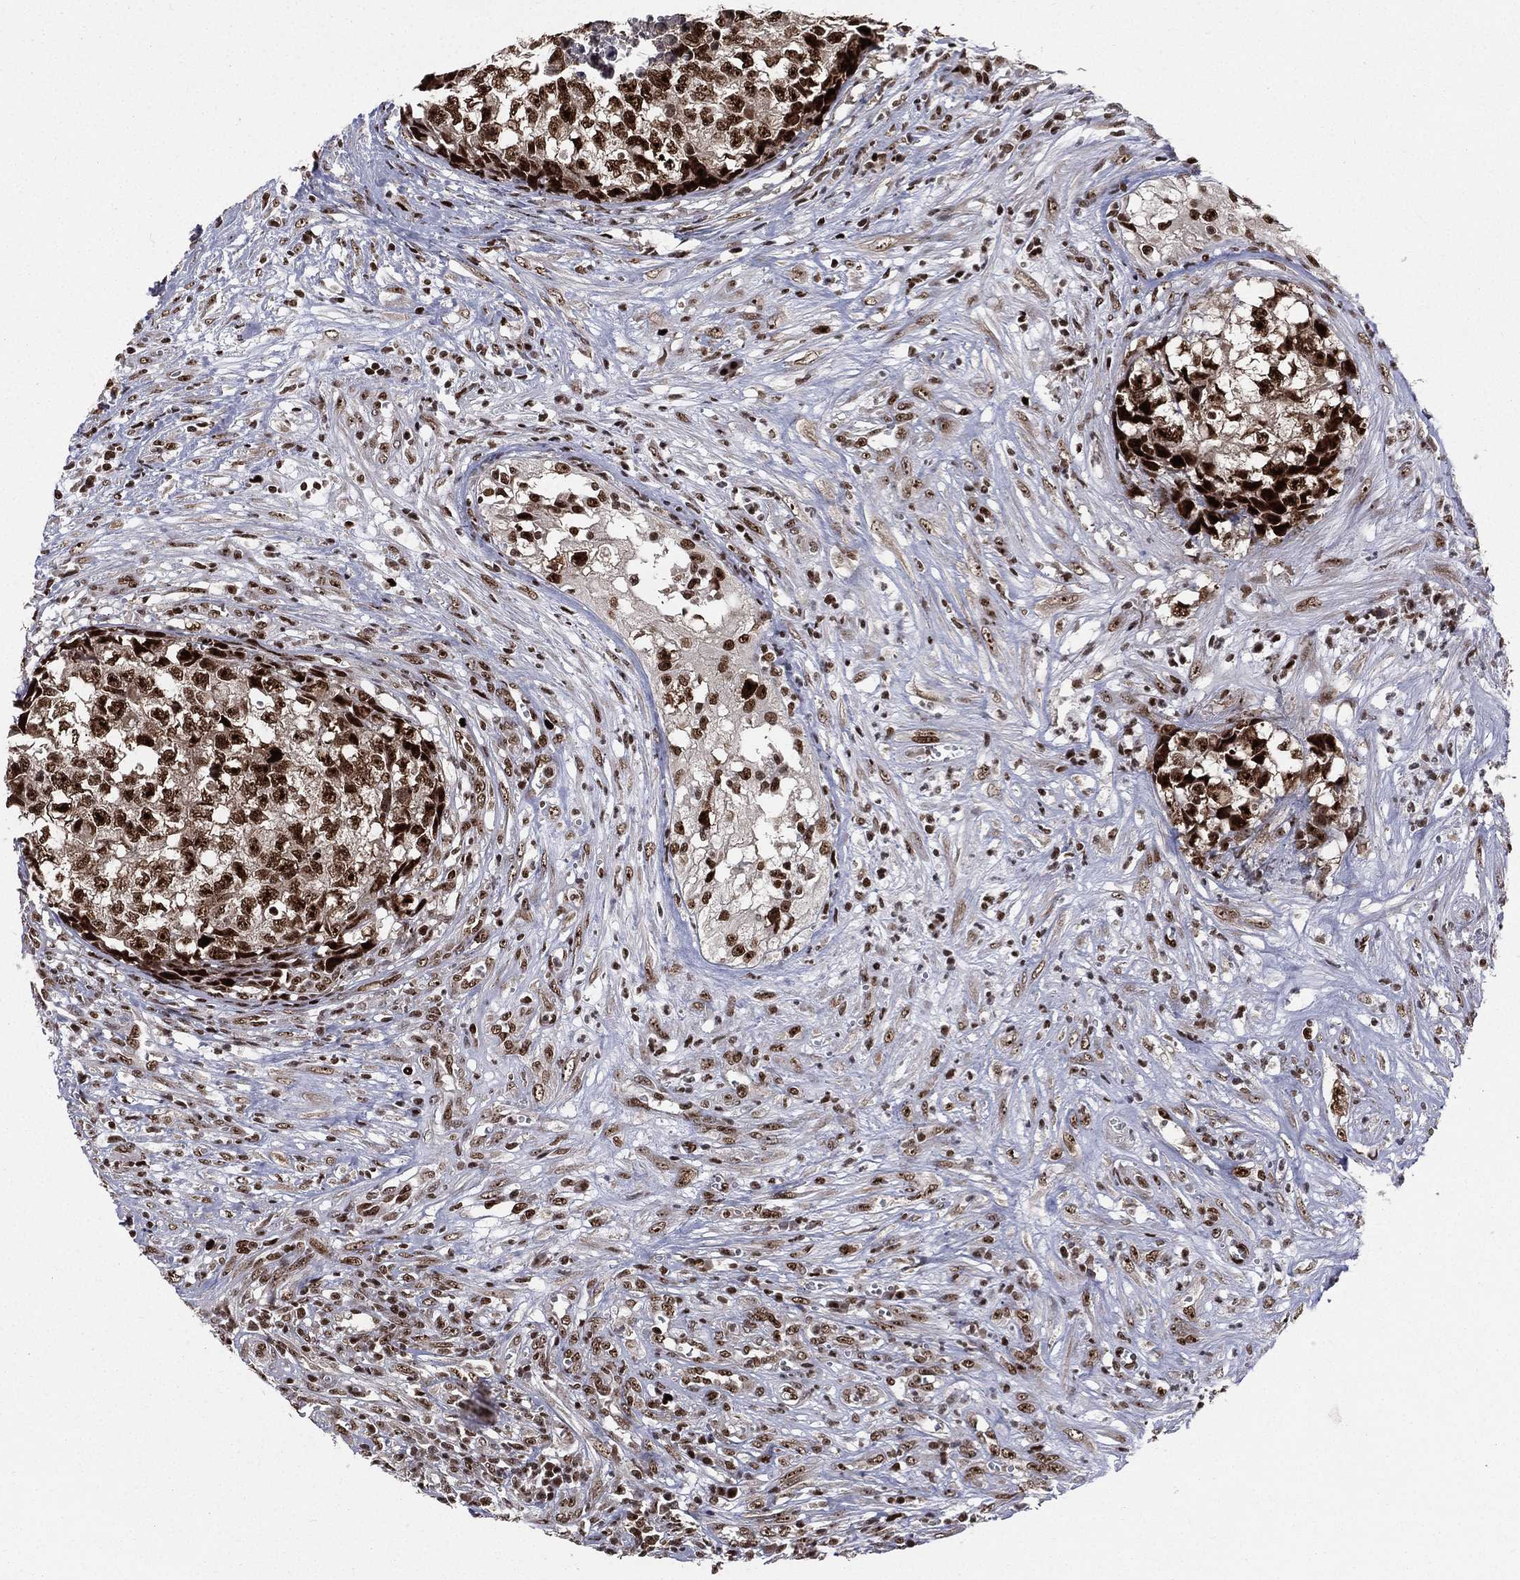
{"staining": {"intensity": "strong", "quantity": ">75%", "location": "nuclear"}, "tissue": "testis cancer", "cell_type": "Tumor cells", "image_type": "cancer", "snomed": [{"axis": "morphology", "description": "Seminoma, NOS"}, {"axis": "morphology", "description": "Carcinoma, Embryonal, NOS"}, {"axis": "topography", "description": "Testis"}], "caption": "The histopathology image demonstrates staining of testis cancer (seminoma), revealing strong nuclear protein expression (brown color) within tumor cells. (DAB = brown stain, brightfield microscopy at high magnification).", "gene": "POLB", "patient": {"sex": "male", "age": 22}}